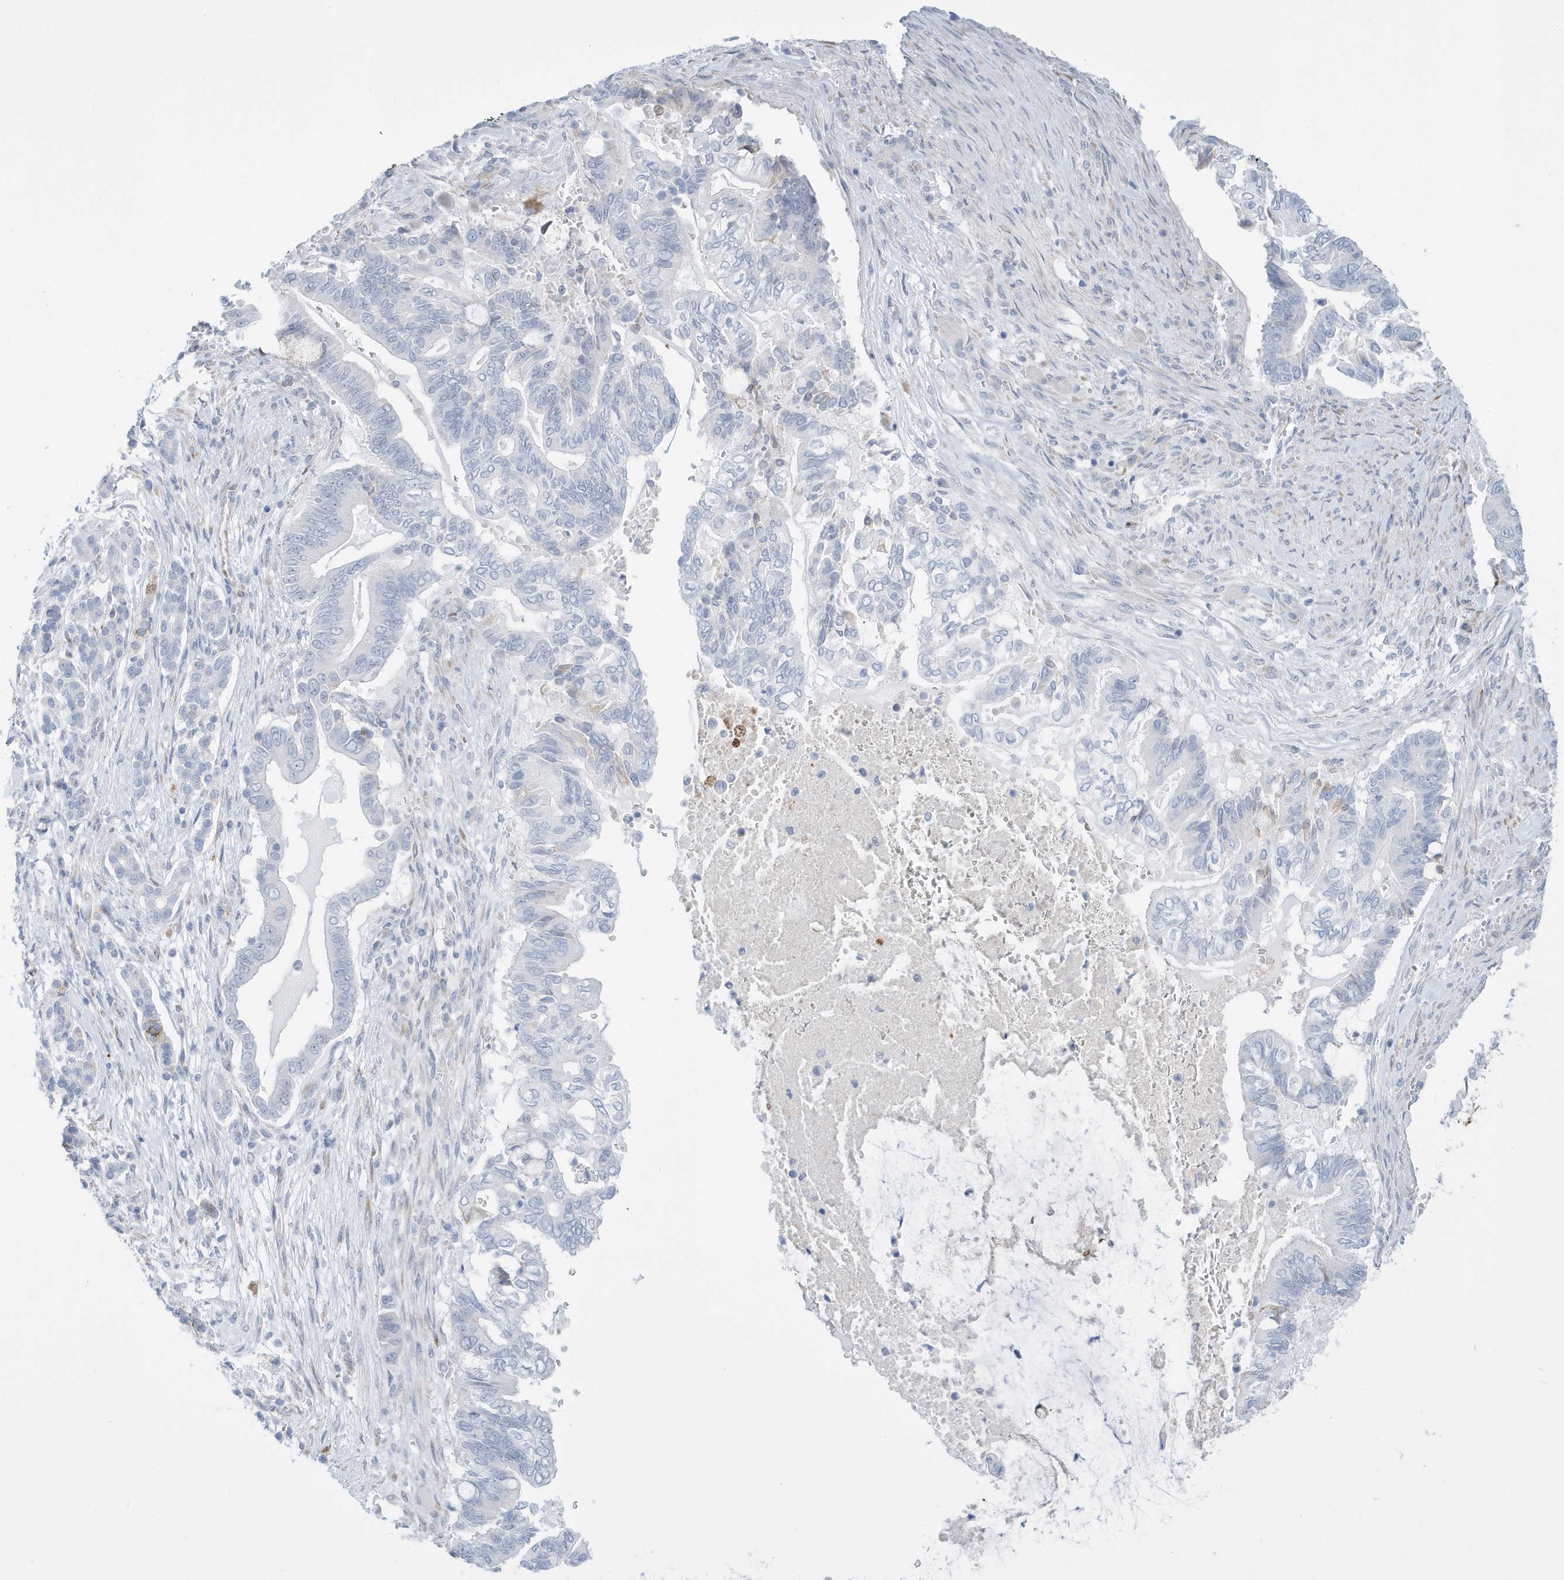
{"staining": {"intensity": "negative", "quantity": "none", "location": "none"}, "tissue": "pancreatic cancer", "cell_type": "Tumor cells", "image_type": "cancer", "snomed": [{"axis": "morphology", "description": "Adenocarcinoma, NOS"}, {"axis": "topography", "description": "Pancreas"}], "caption": "Immunohistochemical staining of pancreatic adenocarcinoma shows no significant expression in tumor cells. The staining was performed using DAB to visualize the protein expression in brown, while the nuclei were stained in blue with hematoxylin (Magnification: 20x).", "gene": "SEMA3F", "patient": {"sex": "male", "age": 68}}